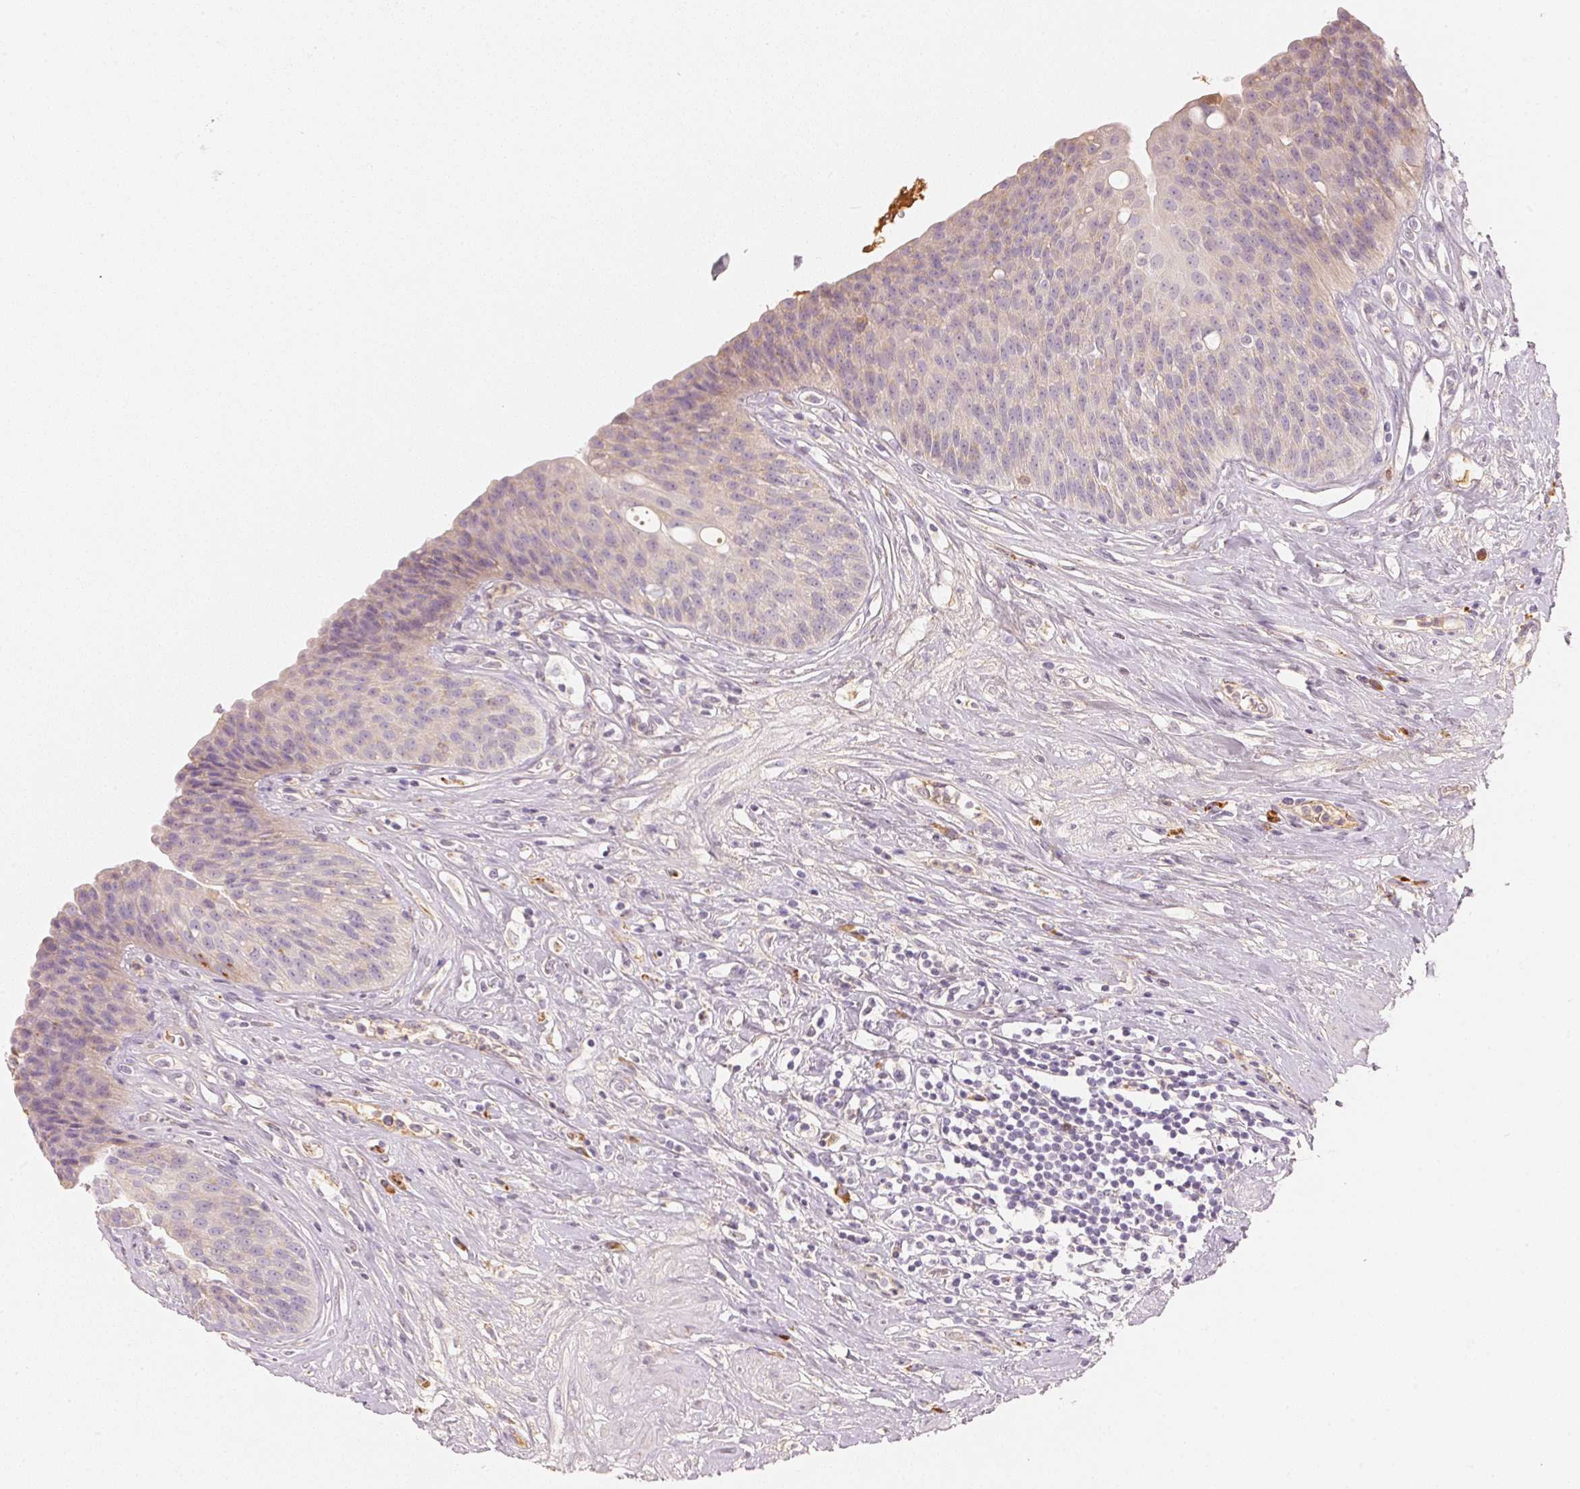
{"staining": {"intensity": "weak", "quantity": "<25%", "location": "cytoplasmic/membranous"}, "tissue": "urinary bladder", "cell_type": "Urothelial cells", "image_type": "normal", "snomed": [{"axis": "morphology", "description": "Normal tissue, NOS"}, {"axis": "topography", "description": "Urinary bladder"}], "caption": "Immunohistochemistry image of normal urinary bladder: urinary bladder stained with DAB (3,3'-diaminobenzidine) displays no significant protein staining in urothelial cells. (IHC, brightfield microscopy, high magnification).", "gene": "RMDN2", "patient": {"sex": "female", "age": 56}}